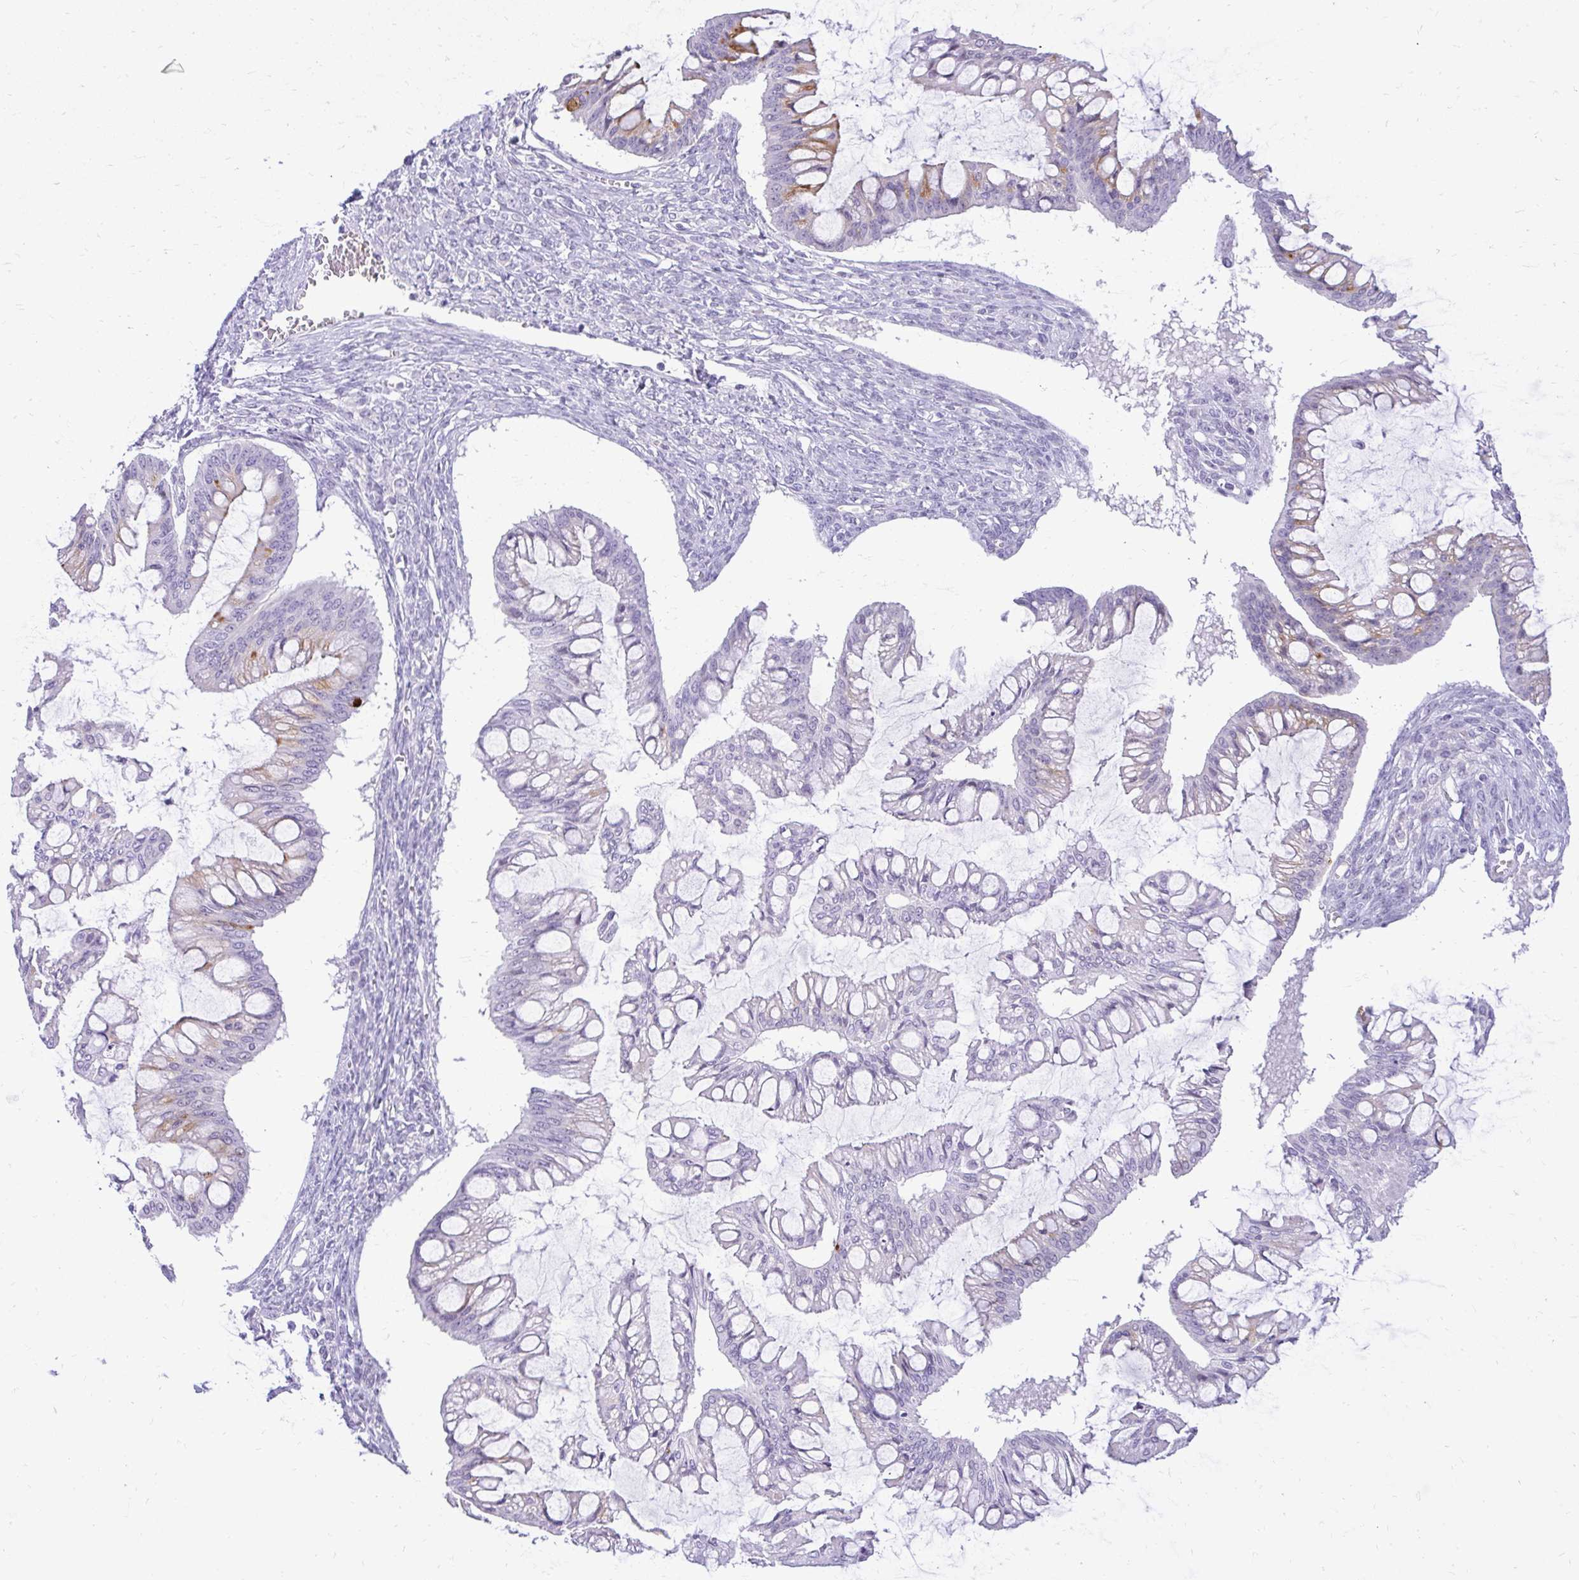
{"staining": {"intensity": "weak", "quantity": "<25%", "location": "cytoplasmic/membranous"}, "tissue": "ovarian cancer", "cell_type": "Tumor cells", "image_type": "cancer", "snomed": [{"axis": "morphology", "description": "Cystadenocarcinoma, mucinous, NOS"}, {"axis": "topography", "description": "Ovary"}], "caption": "Immunohistochemistry of mucinous cystadenocarcinoma (ovarian) shows no expression in tumor cells.", "gene": "PRAP1", "patient": {"sex": "female", "age": 73}}